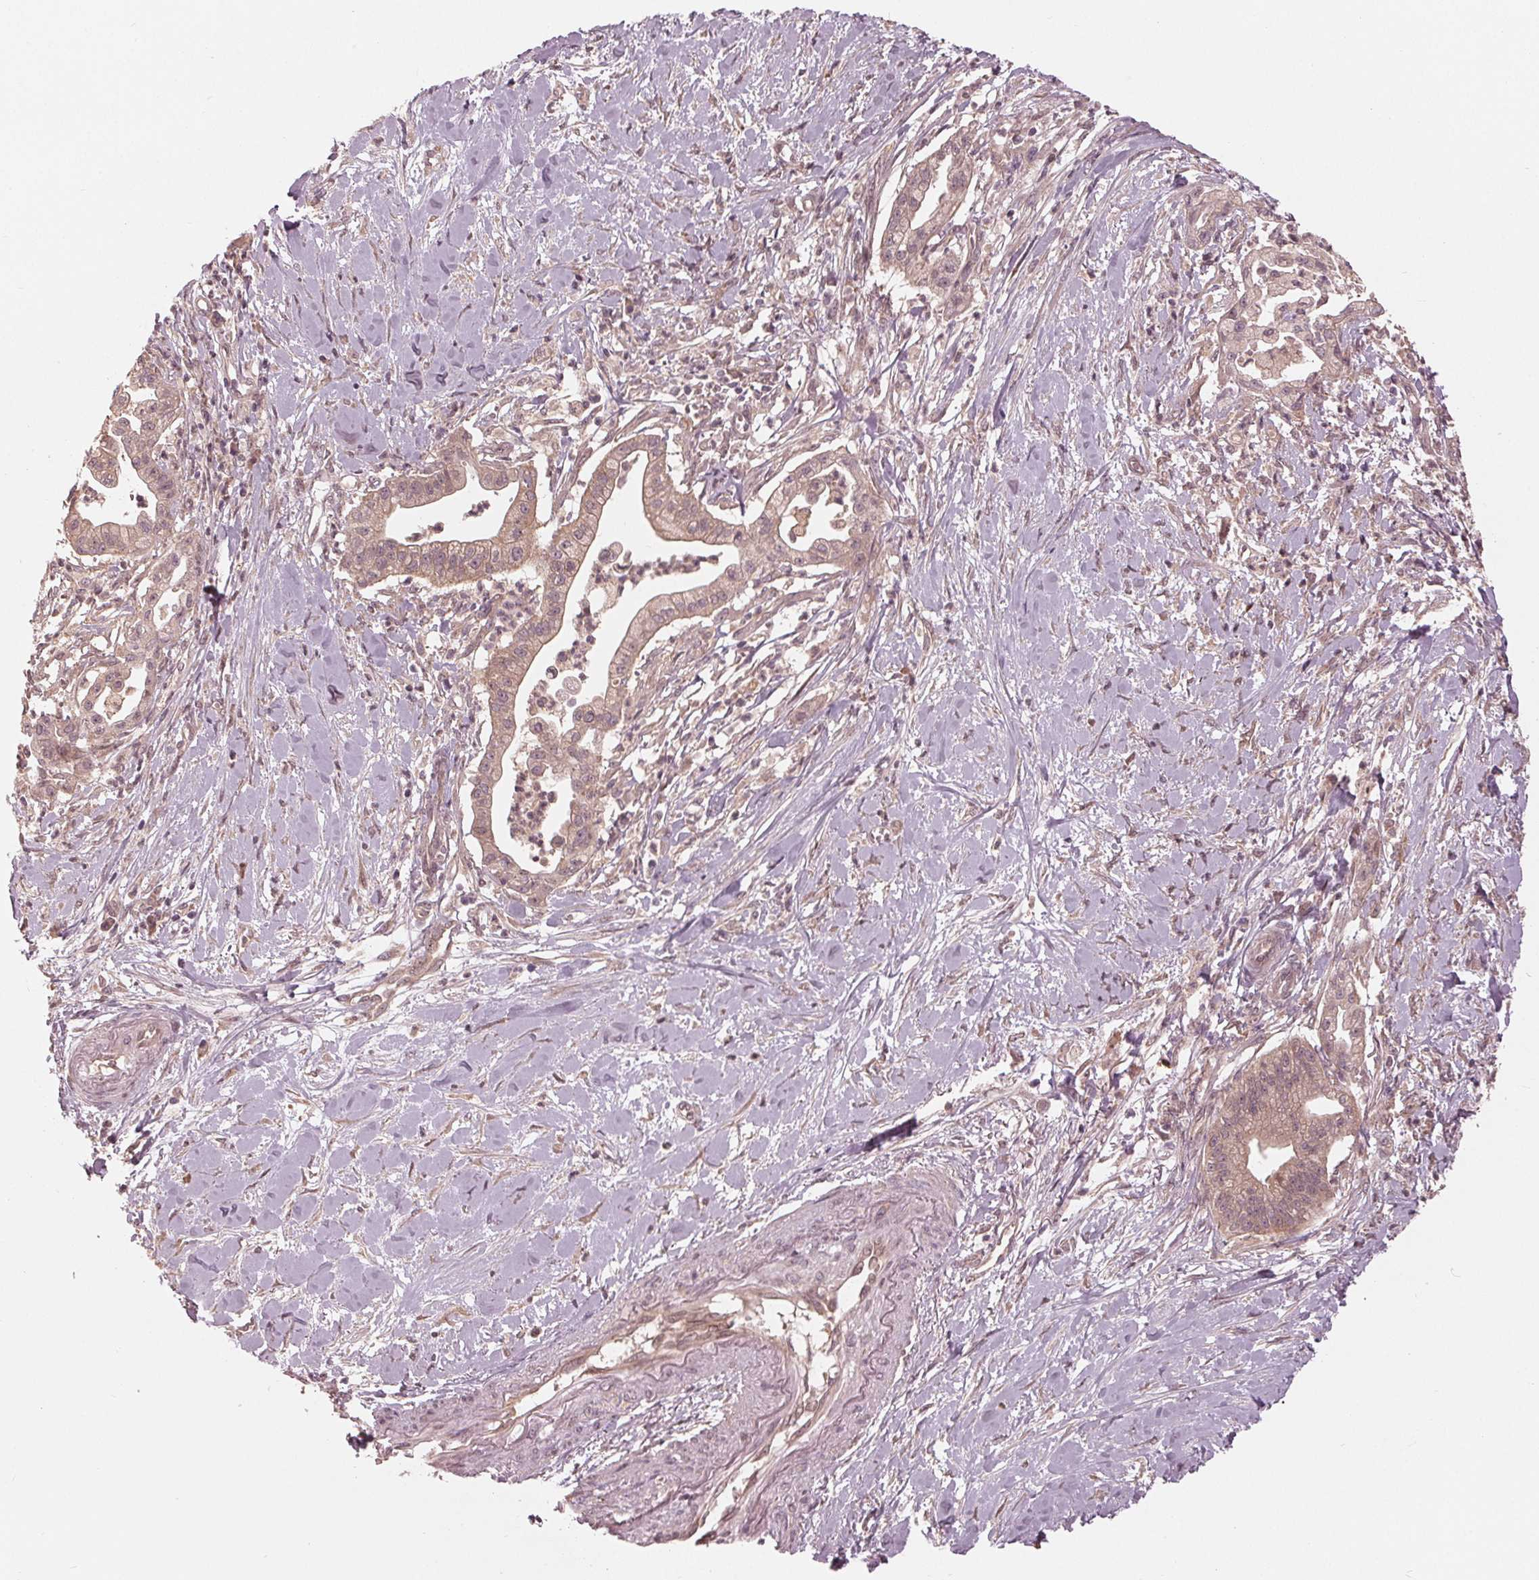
{"staining": {"intensity": "weak", "quantity": ">75%", "location": "cytoplasmic/membranous"}, "tissue": "pancreatic cancer", "cell_type": "Tumor cells", "image_type": "cancer", "snomed": [{"axis": "morphology", "description": "Normal tissue, NOS"}, {"axis": "morphology", "description": "Adenocarcinoma, NOS"}, {"axis": "topography", "description": "Lymph node"}, {"axis": "topography", "description": "Pancreas"}], "caption": "Protein staining of pancreatic cancer tissue demonstrates weak cytoplasmic/membranous expression in about >75% of tumor cells.", "gene": "ZNF471", "patient": {"sex": "female", "age": 58}}